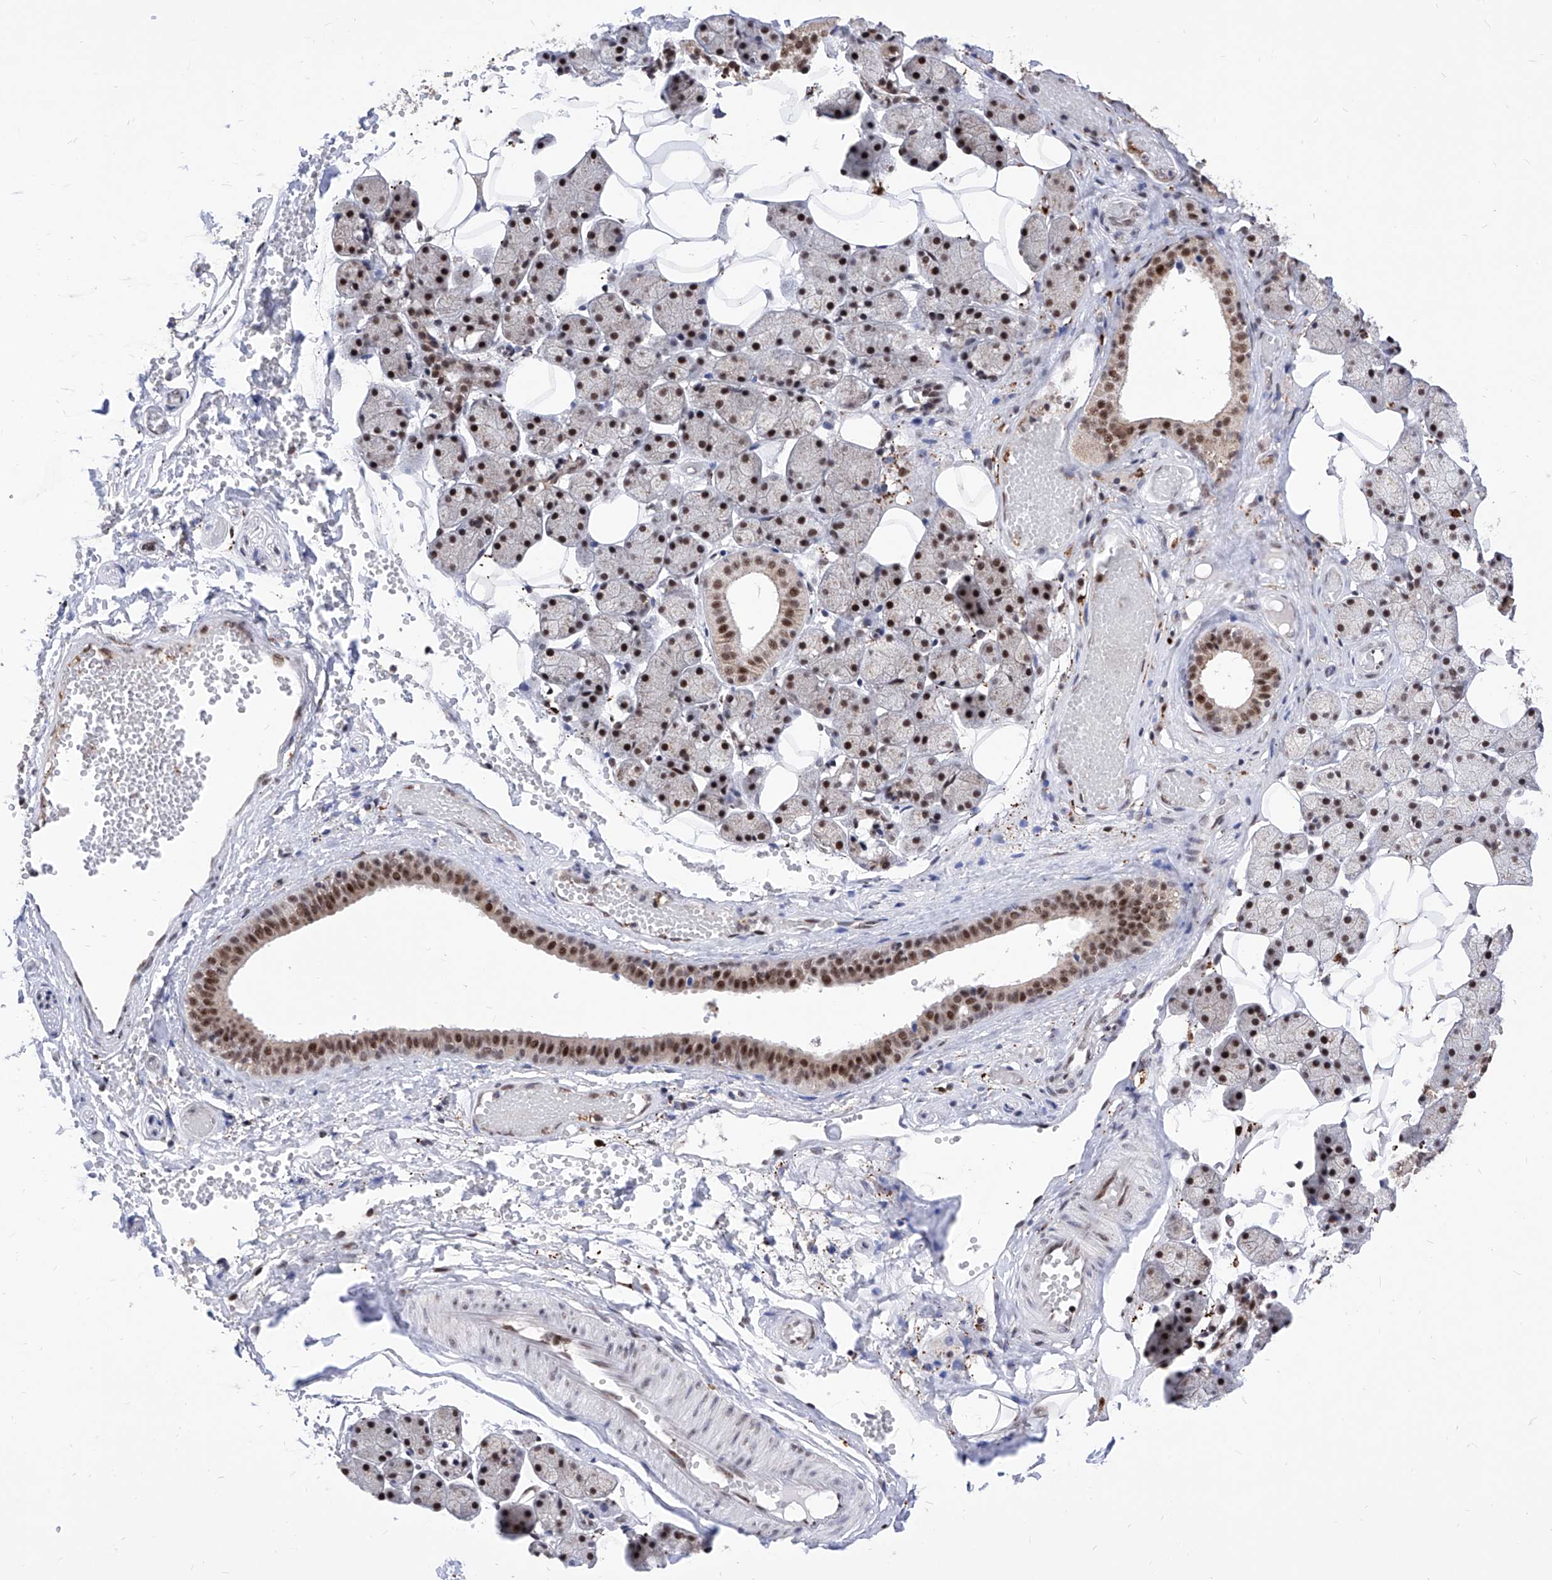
{"staining": {"intensity": "strong", "quantity": ">75%", "location": "nuclear"}, "tissue": "salivary gland", "cell_type": "Glandular cells", "image_type": "normal", "snomed": [{"axis": "morphology", "description": "Normal tissue, NOS"}, {"axis": "topography", "description": "Salivary gland"}], "caption": "This photomicrograph exhibits IHC staining of normal salivary gland, with high strong nuclear staining in approximately >75% of glandular cells.", "gene": "PHF5A", "patient": {"sex": "female", "age": 33}}